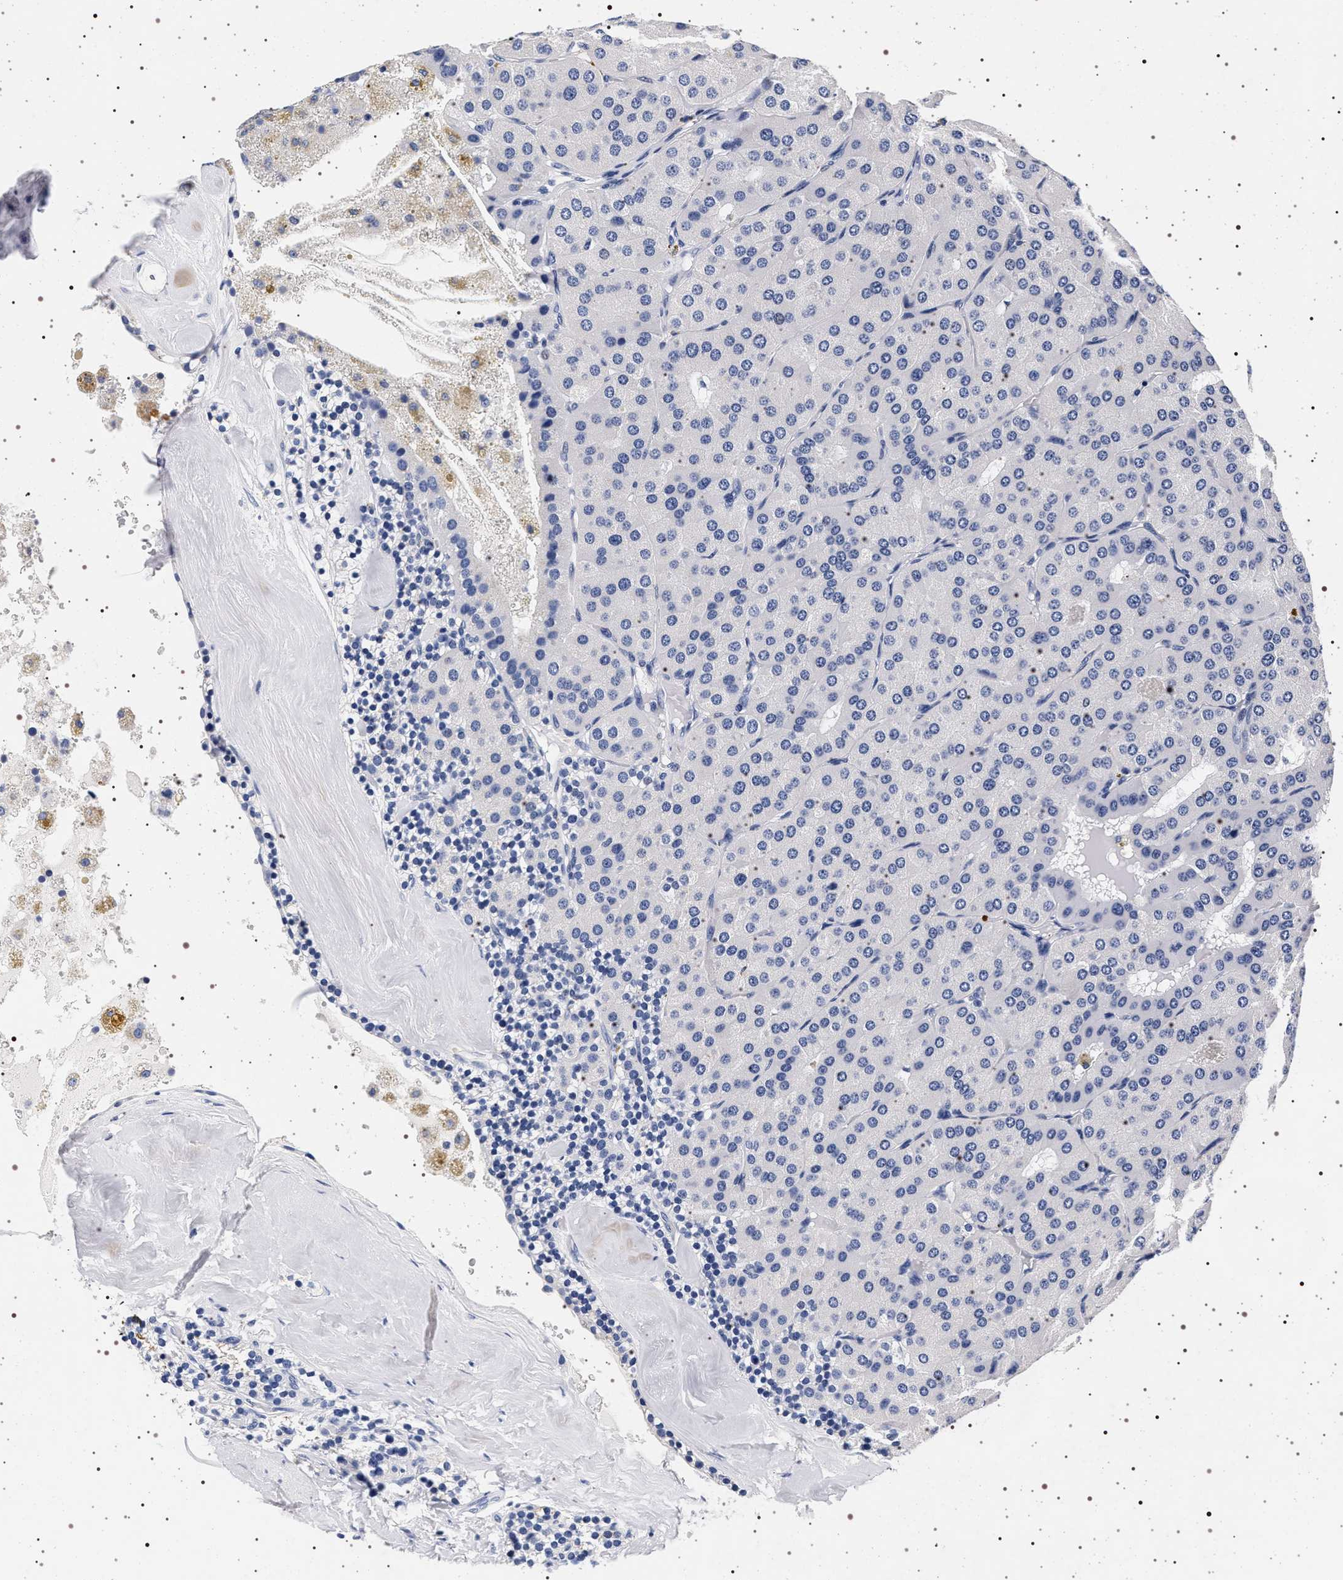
{"staining": {"intensity": "negative", "quantity": "none", "location": "none"}, "tissue": "parathyroid gland", "cell_type": "Glandular cells", "image_type": "normal", "snomed": [{"axis": "morphology", "description": "Normal tissue, NOS"}, {"axis": "morphology", "description": "Adenoma, NOS"}, {"axis": "topography", "description": "Parathyroid gland"}], "caption": "Immunohistochemistry (IHC) image of benign parathyroid gland stained for a protein (brown), which reveals no expression in glandular cells.", "gene": "SYN1", "patient": {"sex": "female", "age": 86}}